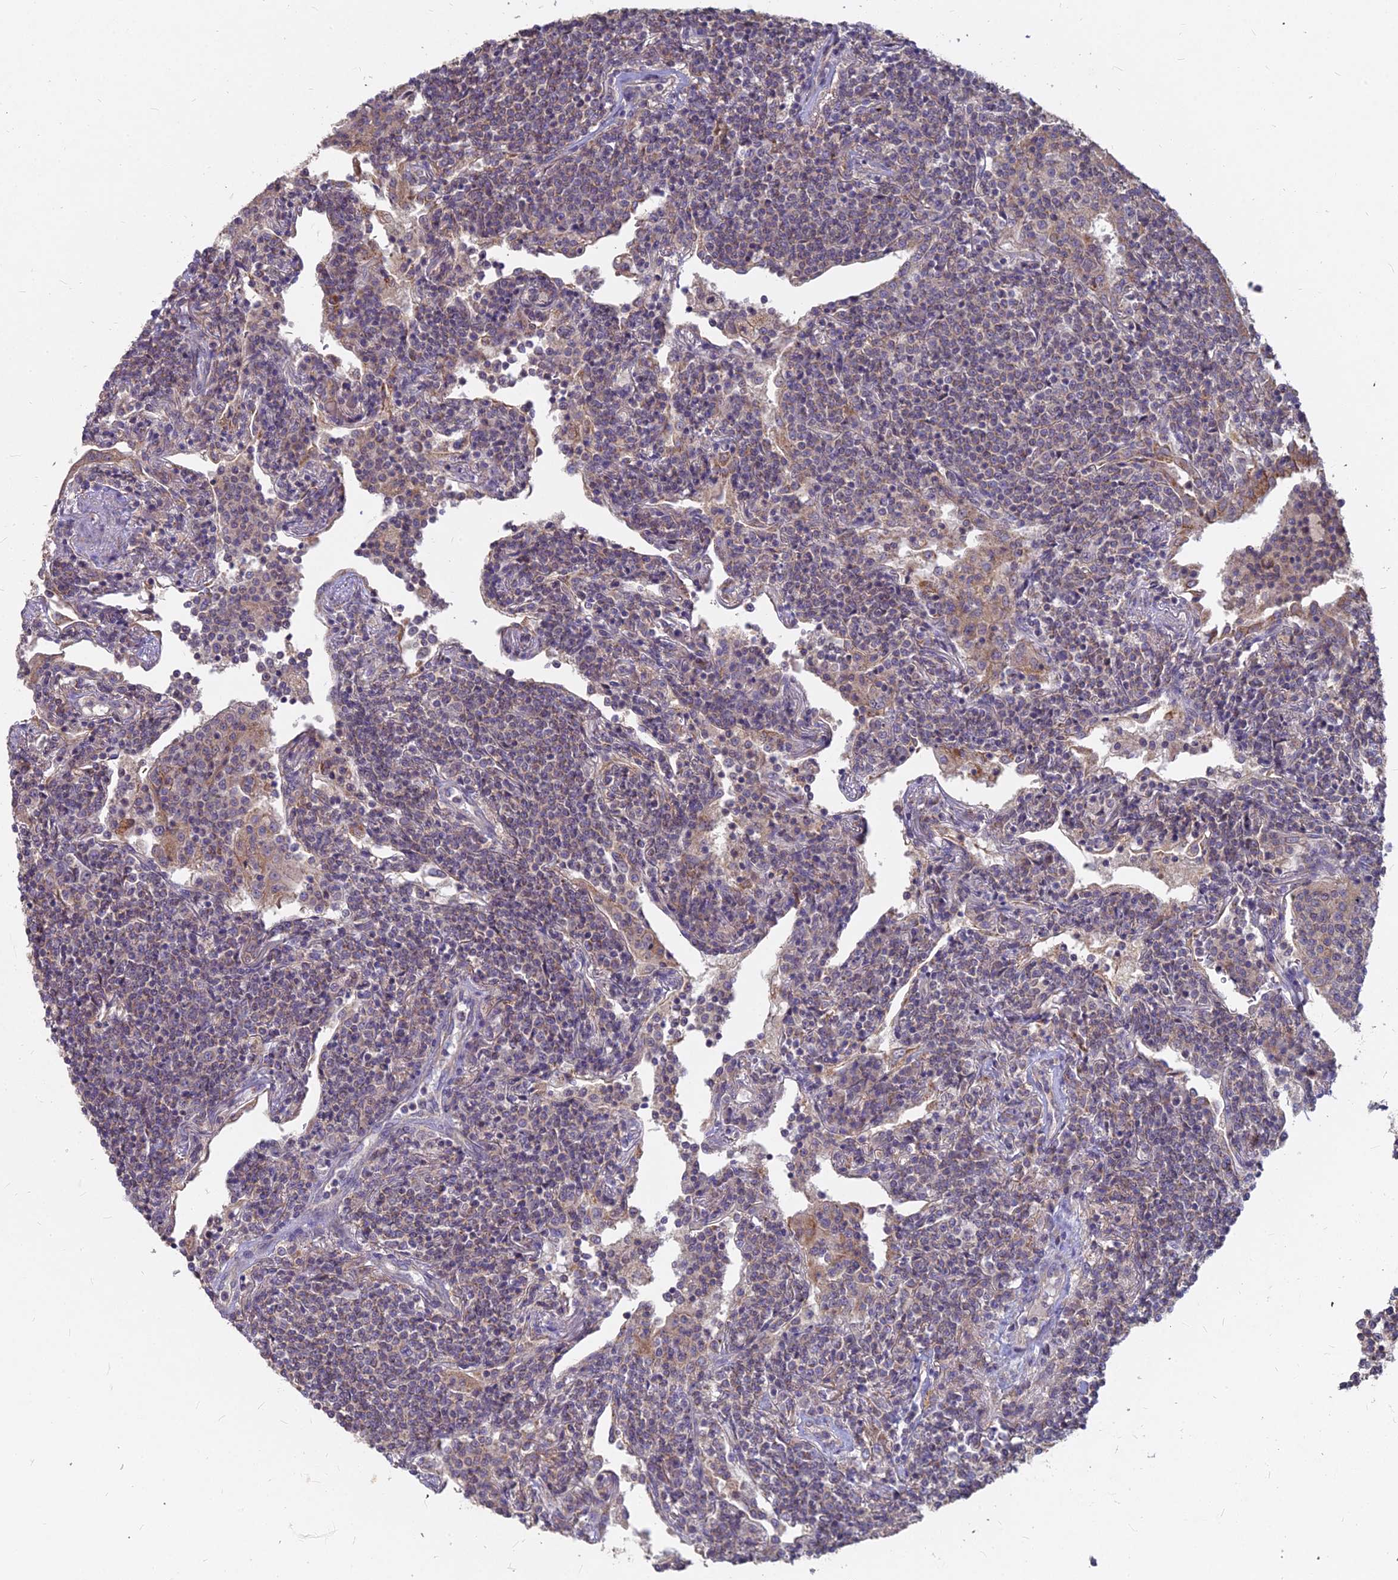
{"staining": {"intensity": "weak", "quantity": "<25%", "location": "cytoplasmic/membranous"}, "tissue": "lymphoma", "cell_type": "Tumor cells", "image_type": "cancer", "snomed": [{"axis": "morphology", "description": "Malignant lymphoma, non-Hodgkin's type, Low grade"}, {"axis": "topography", "description": "Lung"}], "caption": "Tumor cells are negative for brown protein staining in malignant lymphoma, non-Hodgkin's type (low-grade). (Stains: DAB (3,3'-diaminobenzidine) immunohistochemistry with hematoxylin counter stain, Microscopy: brightfield microscopy at high magnification).", "gene": "MICU2", "patient": {"sex": "female", "age": 71}}